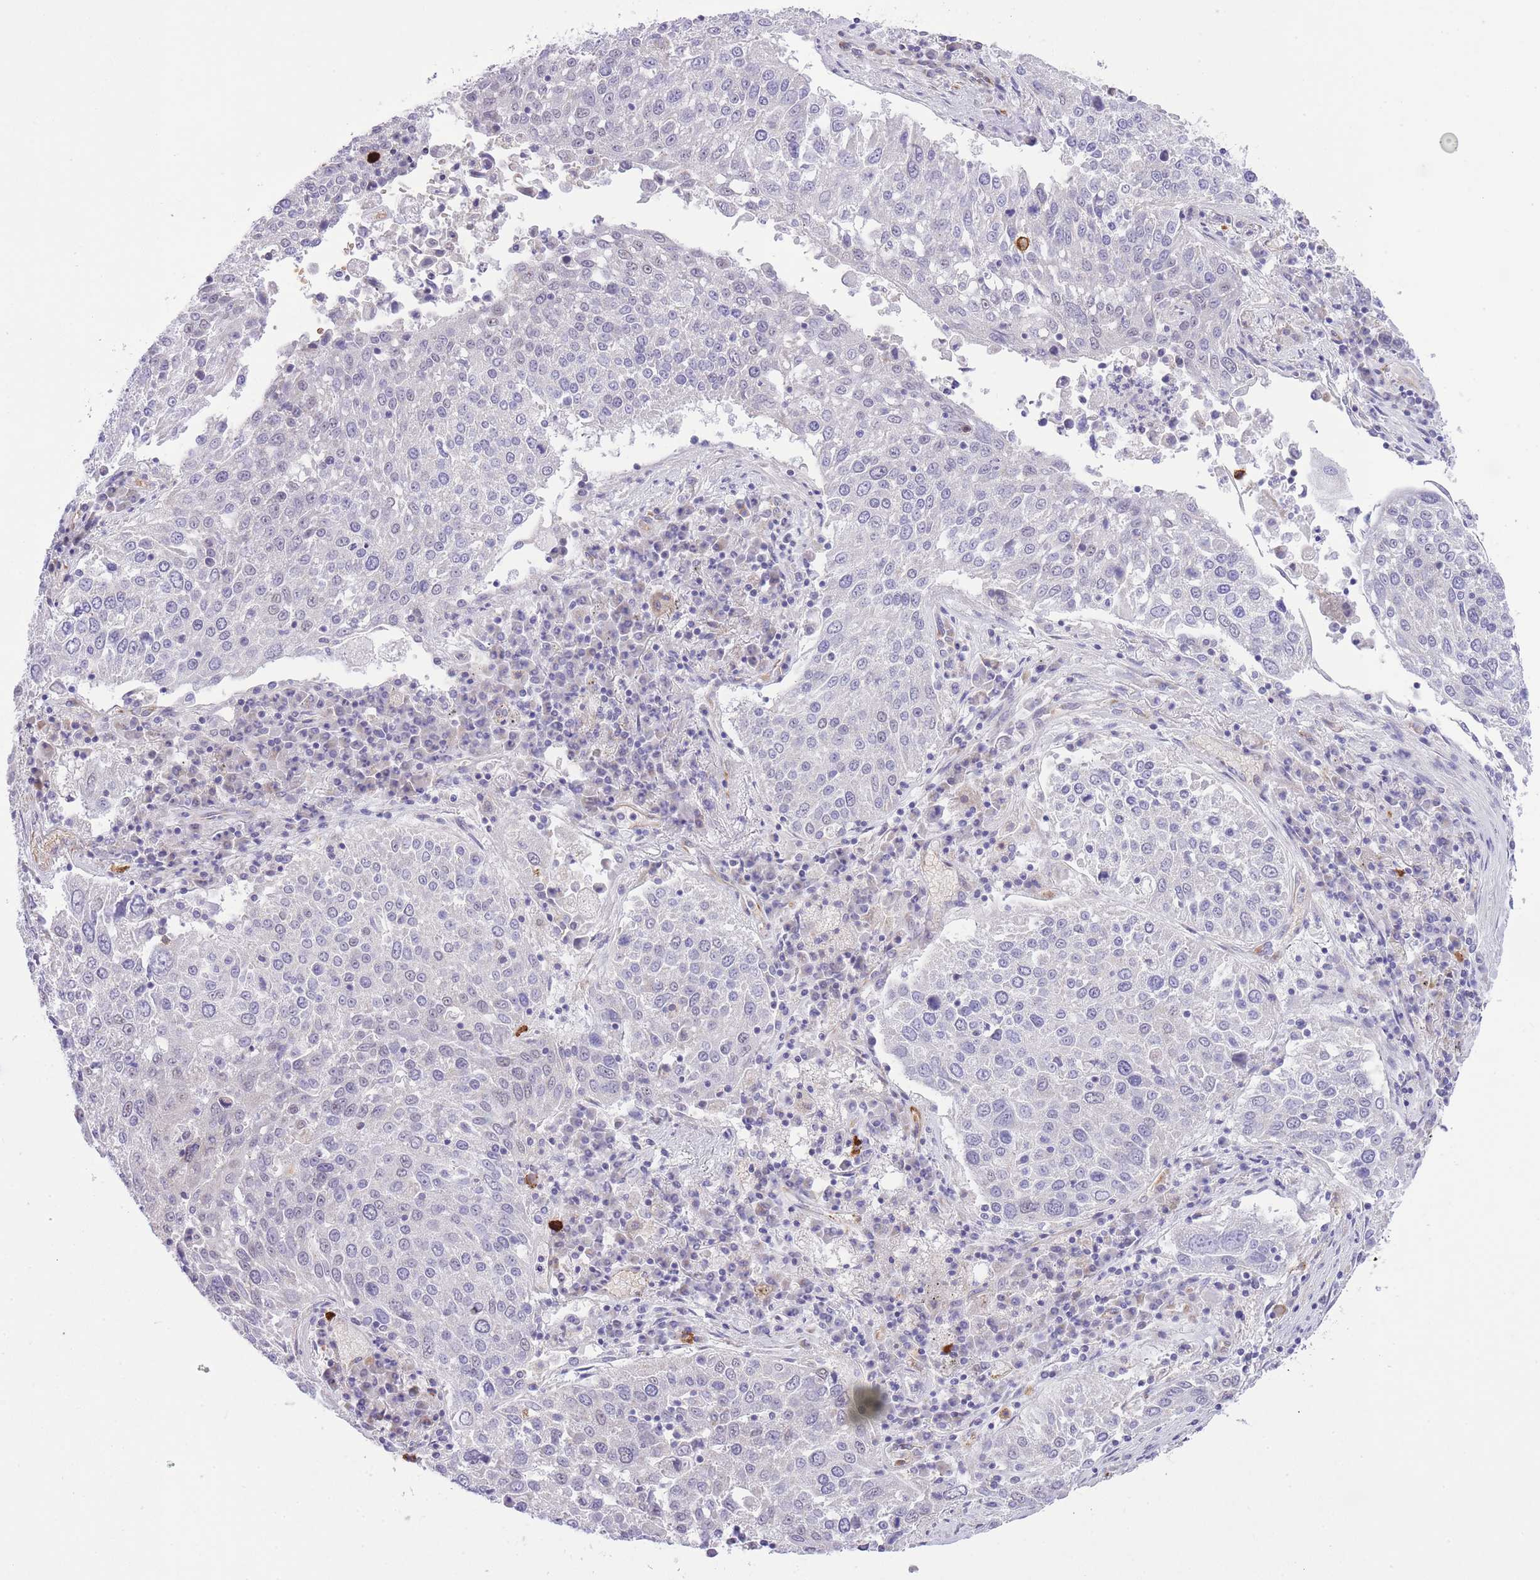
{"staining": {"intensity": "negative", "quantity": "none", "location": "none"}, "tissue": "lung cancer", "cell_type": "Tumor cells", "image_type": "cancer", "snomed": [{"axis": "morphology", "description": "Squamous cell carcinoma, NOS"}, {"axis": "topography", "description": "Lung"}], "caption": "Immunohistochemistry micrograph of human lung cancer (squamous cell carcinoma) stained for a protein (brown), which reveals no expression in tumor cells.", "gene": "MEIOSIN", "patient": {"sex": "male", "age": 65}}